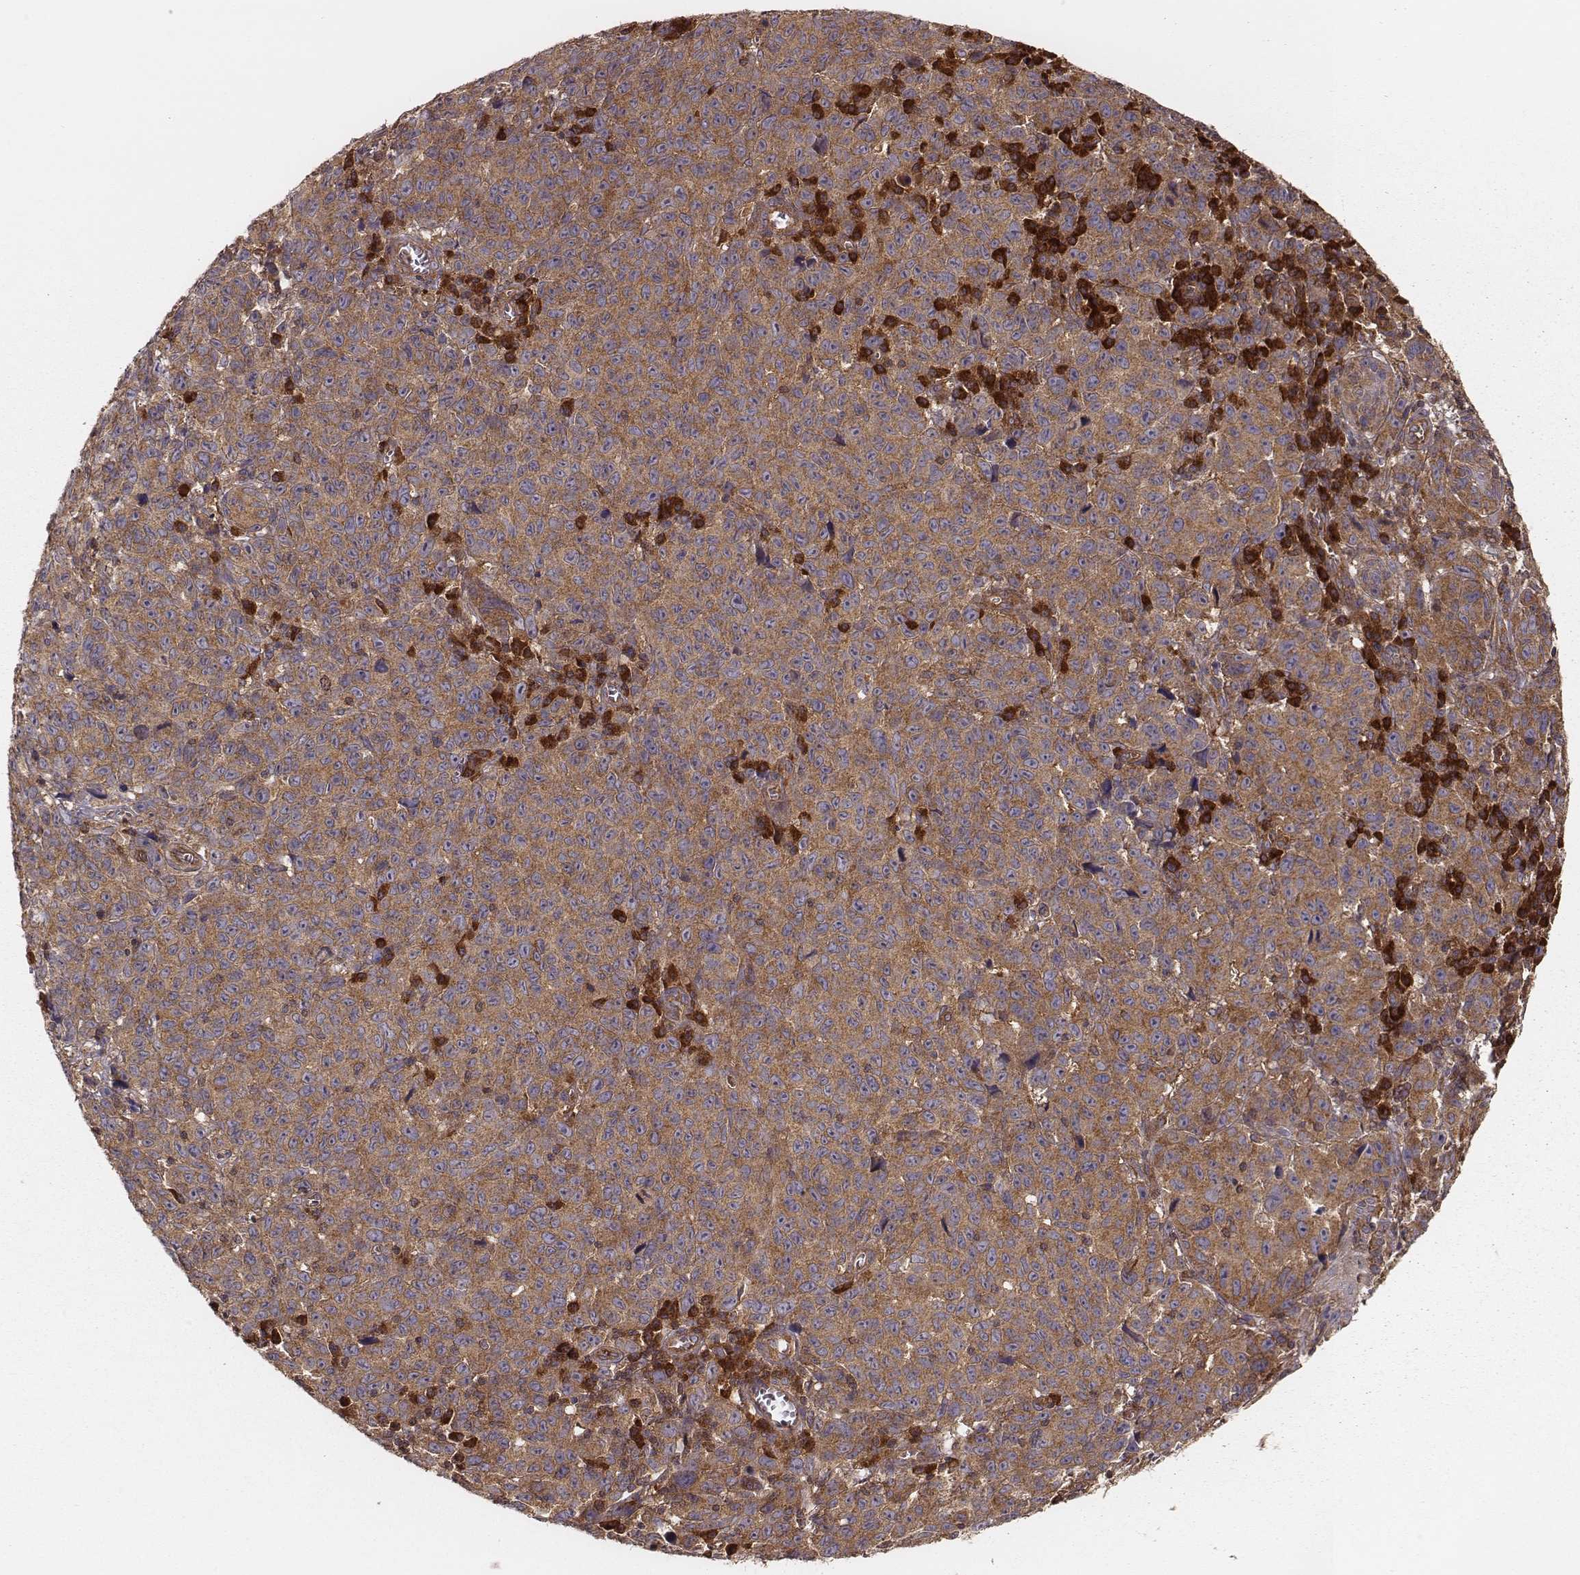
{"staining": {"intensity": "moderate", "quantity": ">75%", "location": "cytoplasmic/membranous"}, "tissue": "melanoma", "cell_type": "Tumor cells", "image_type": "cancer", "snomed": [{"axis": "morphology", "description": "Malignant melanoma, NOS"}, {"axis": "topography", "description": "Vulva, labia, clitoris and Bartholin´s gland, NO"}], "caption": "About >75% of tumor cells in melanoma show moderate cytoplasmic/membranous protein expression as visualized by brown immunohistochemical staining.", "gene": "CARS1", "patient": {"sex": "female", "age": 75}}